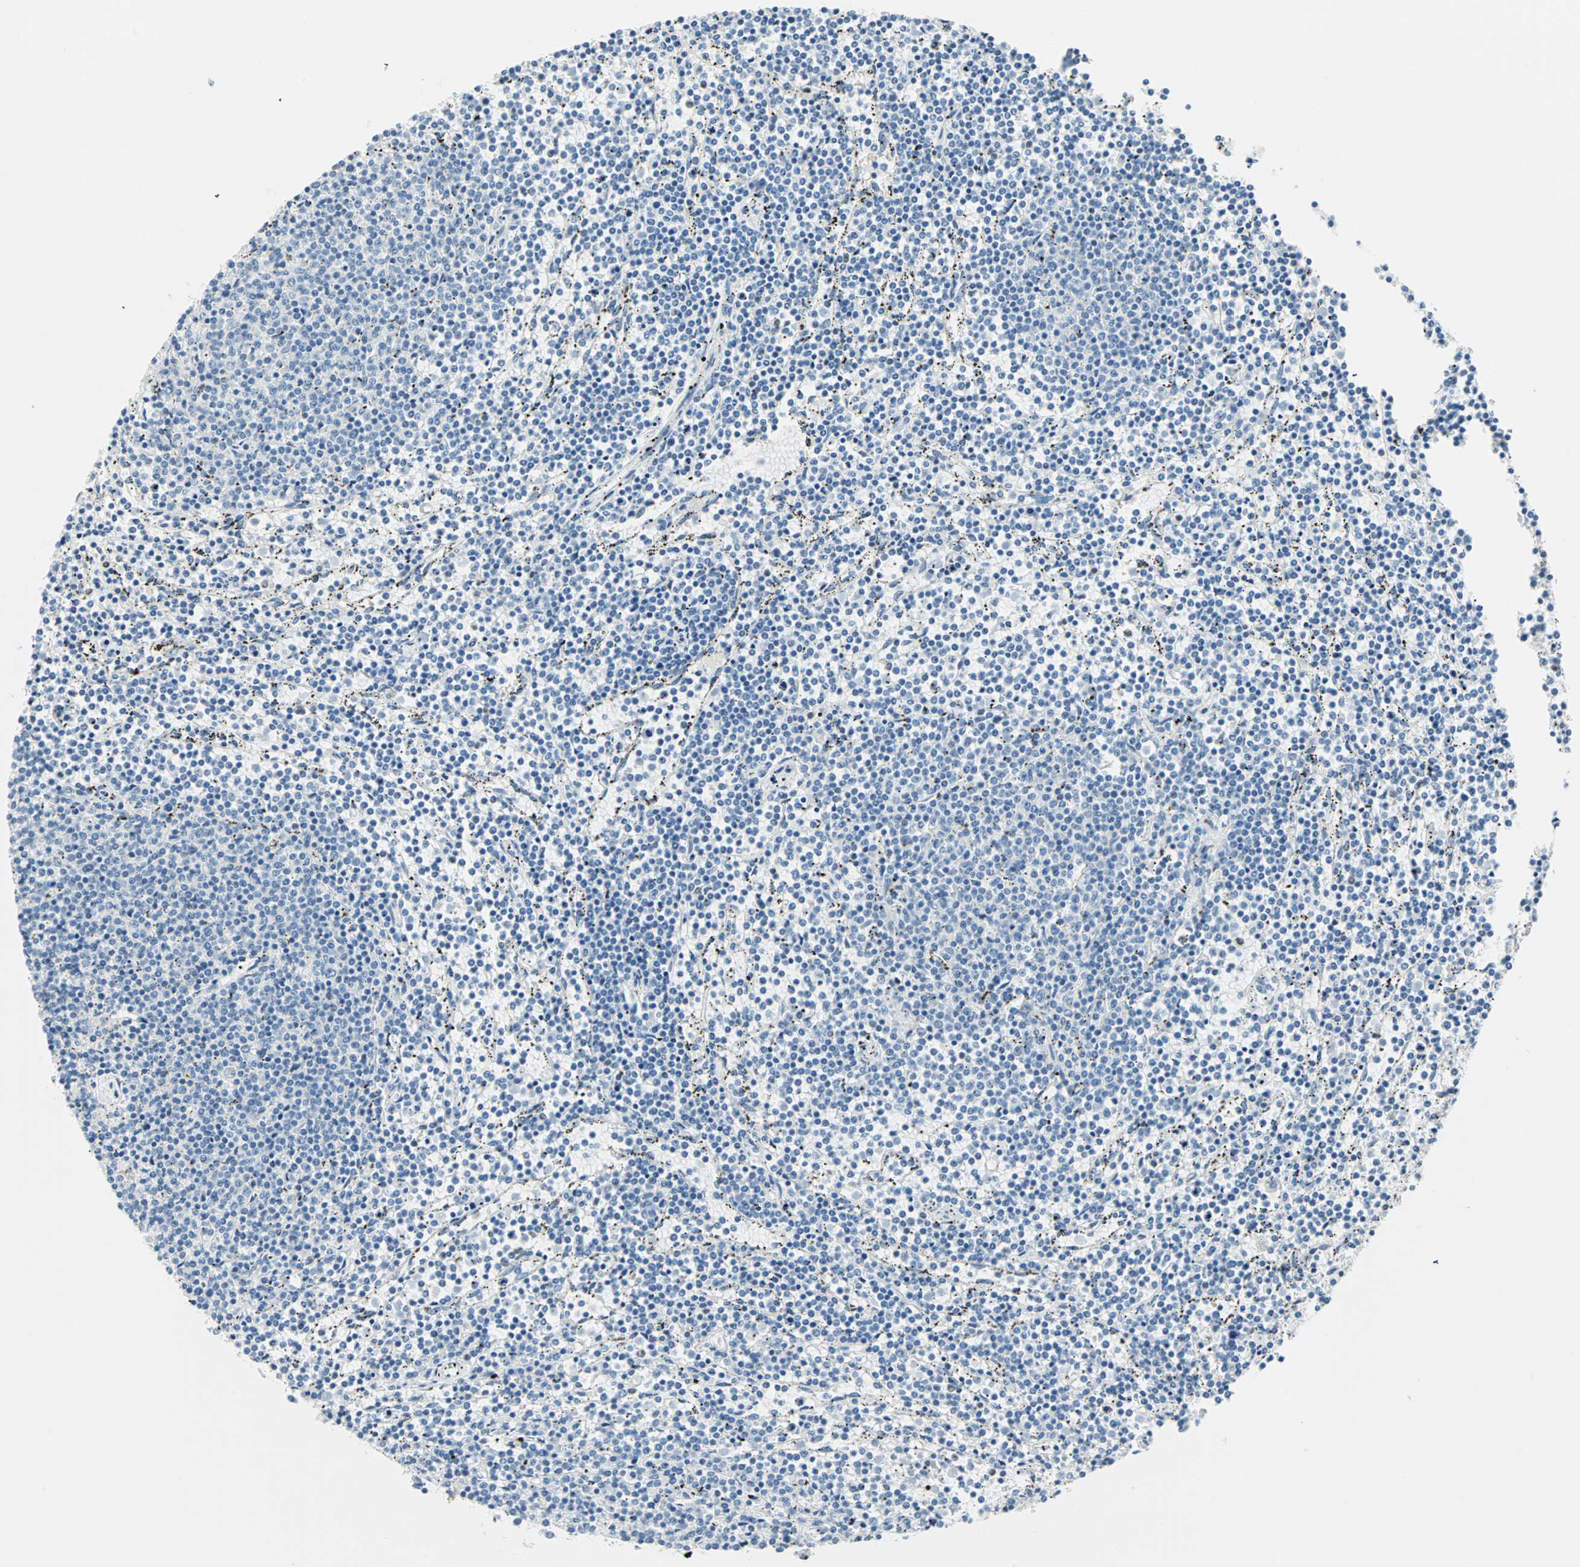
{"staining": {"intensity": "negative", "quantity": "none", "location": "none"}, "tissue": "lymphoma", "cell_type": "Tumor cells", "image_type": "cancer", "snomed": [{"axis": "morphology", "description": "Malignant lymphoma, non-Hodgkin's type, Low grade"}, {"axis": "topography", "description": "Spleen"}], "caption": "DAB immunohistochemical staining of human lymphoma shows no significant staining in tumor cells. (DAB (3,3'-diaminobenzidine) immunohistochemistry (IHC) visualized using brightfield microscopy, high magnification).", "gene": "MLLT10", "patient": {"sex": "female", "age": 50}}